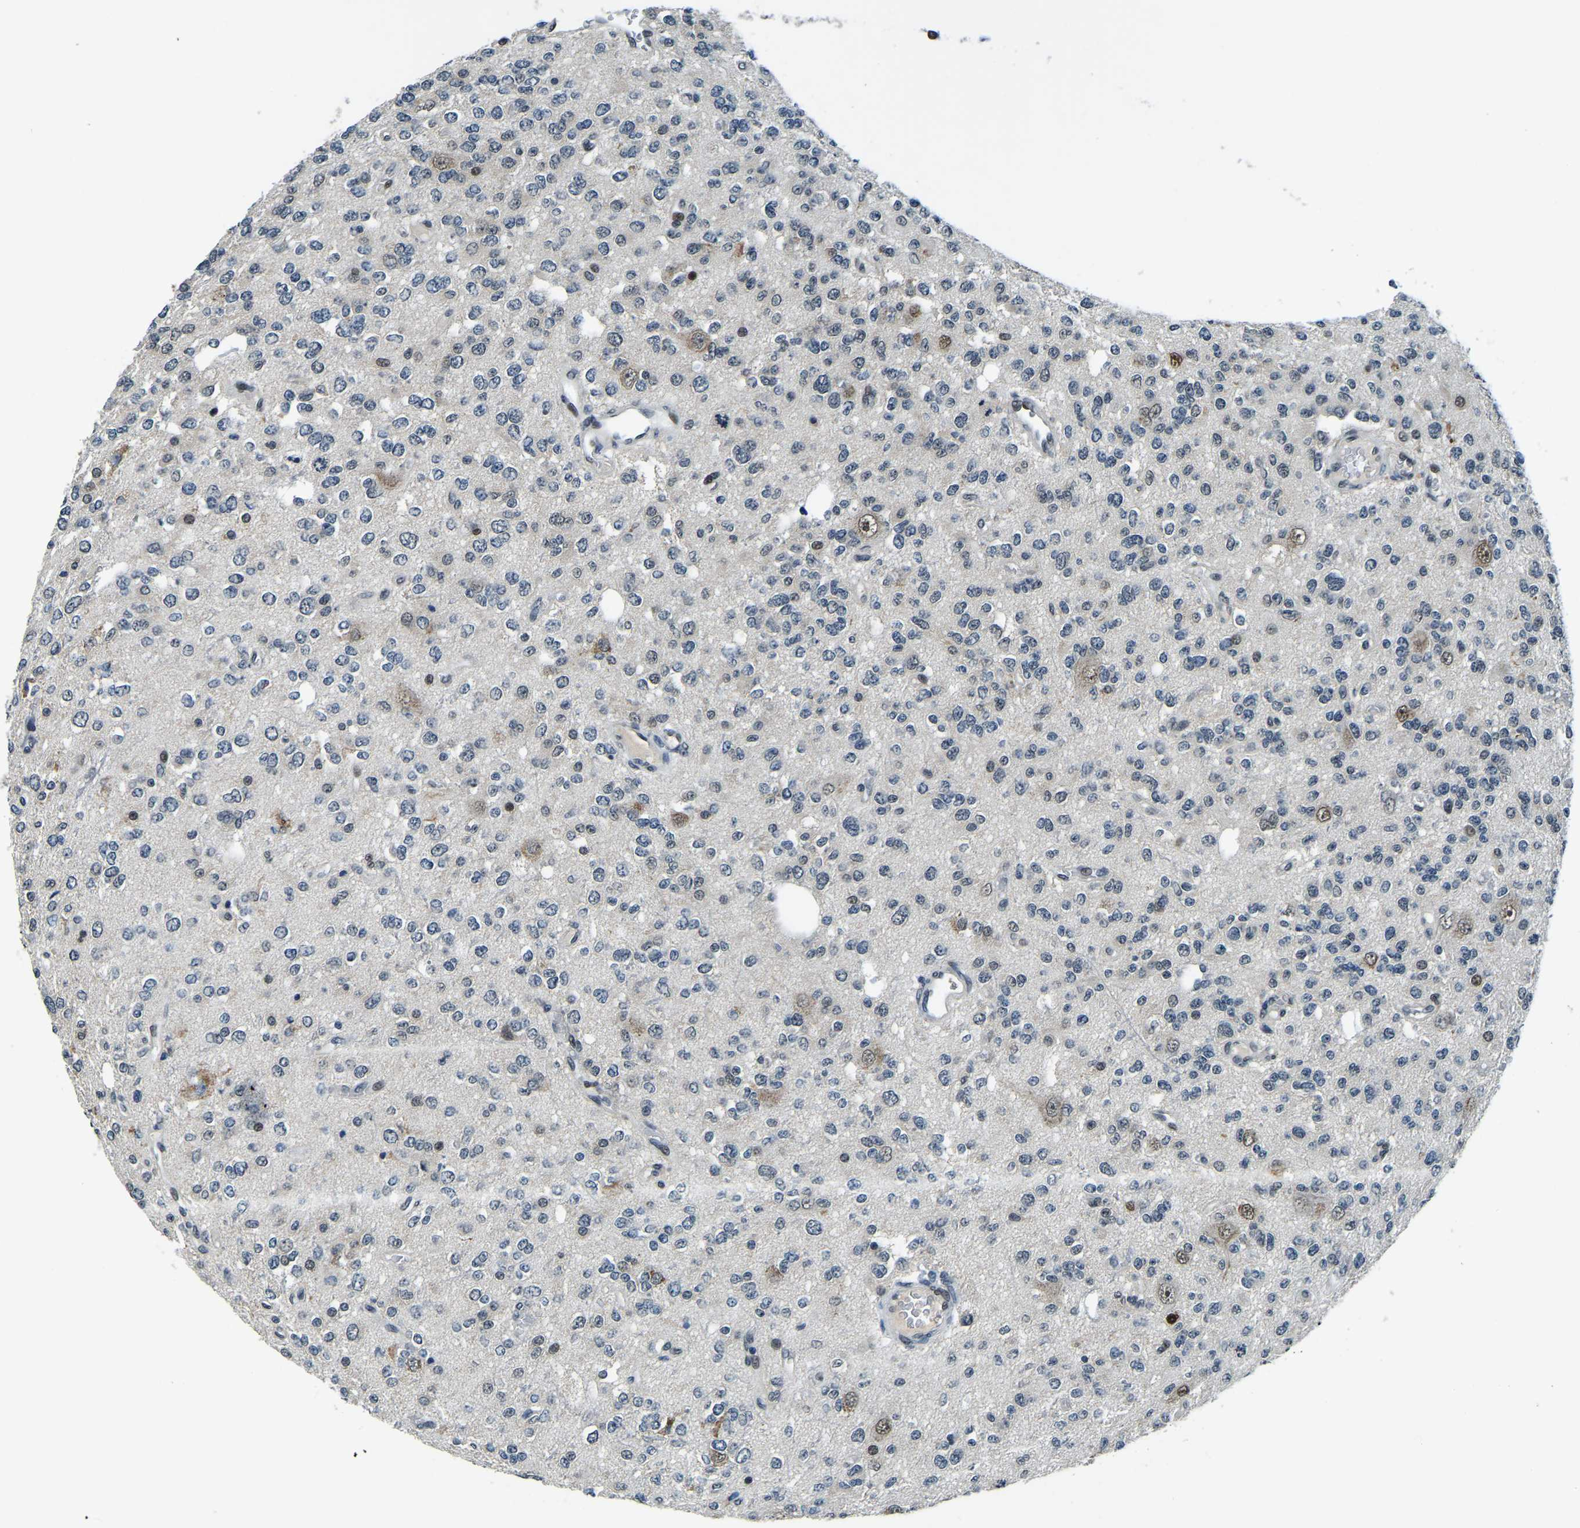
{"staining": {"intensity": "moderate", "quantity": "<25%", "location": "cytoplasmic/membranous,nuclear"}, "tissue": "glioma", "cell_type": "Tumor cells", "image_type": "cancer", "snomed": [{"axis": "morphology", "description": "Glioma, malignant, Low grade"}, {"axis": "topography", "description": "Brain"}], "caption": "Protein expression analysis of human low-grade glioma (malignant) reveals moderate cytoplasmic/membranous and nuclear expression in approximately <25% of tumor cells. Using DAB (3,3'-diaminobenzidine) (brown) and hematoxylin (blue) stains, captured at high magnification using brightfield microscopy.", "gene": "ING2", "patient": {"sex": "male", "age": 38}}